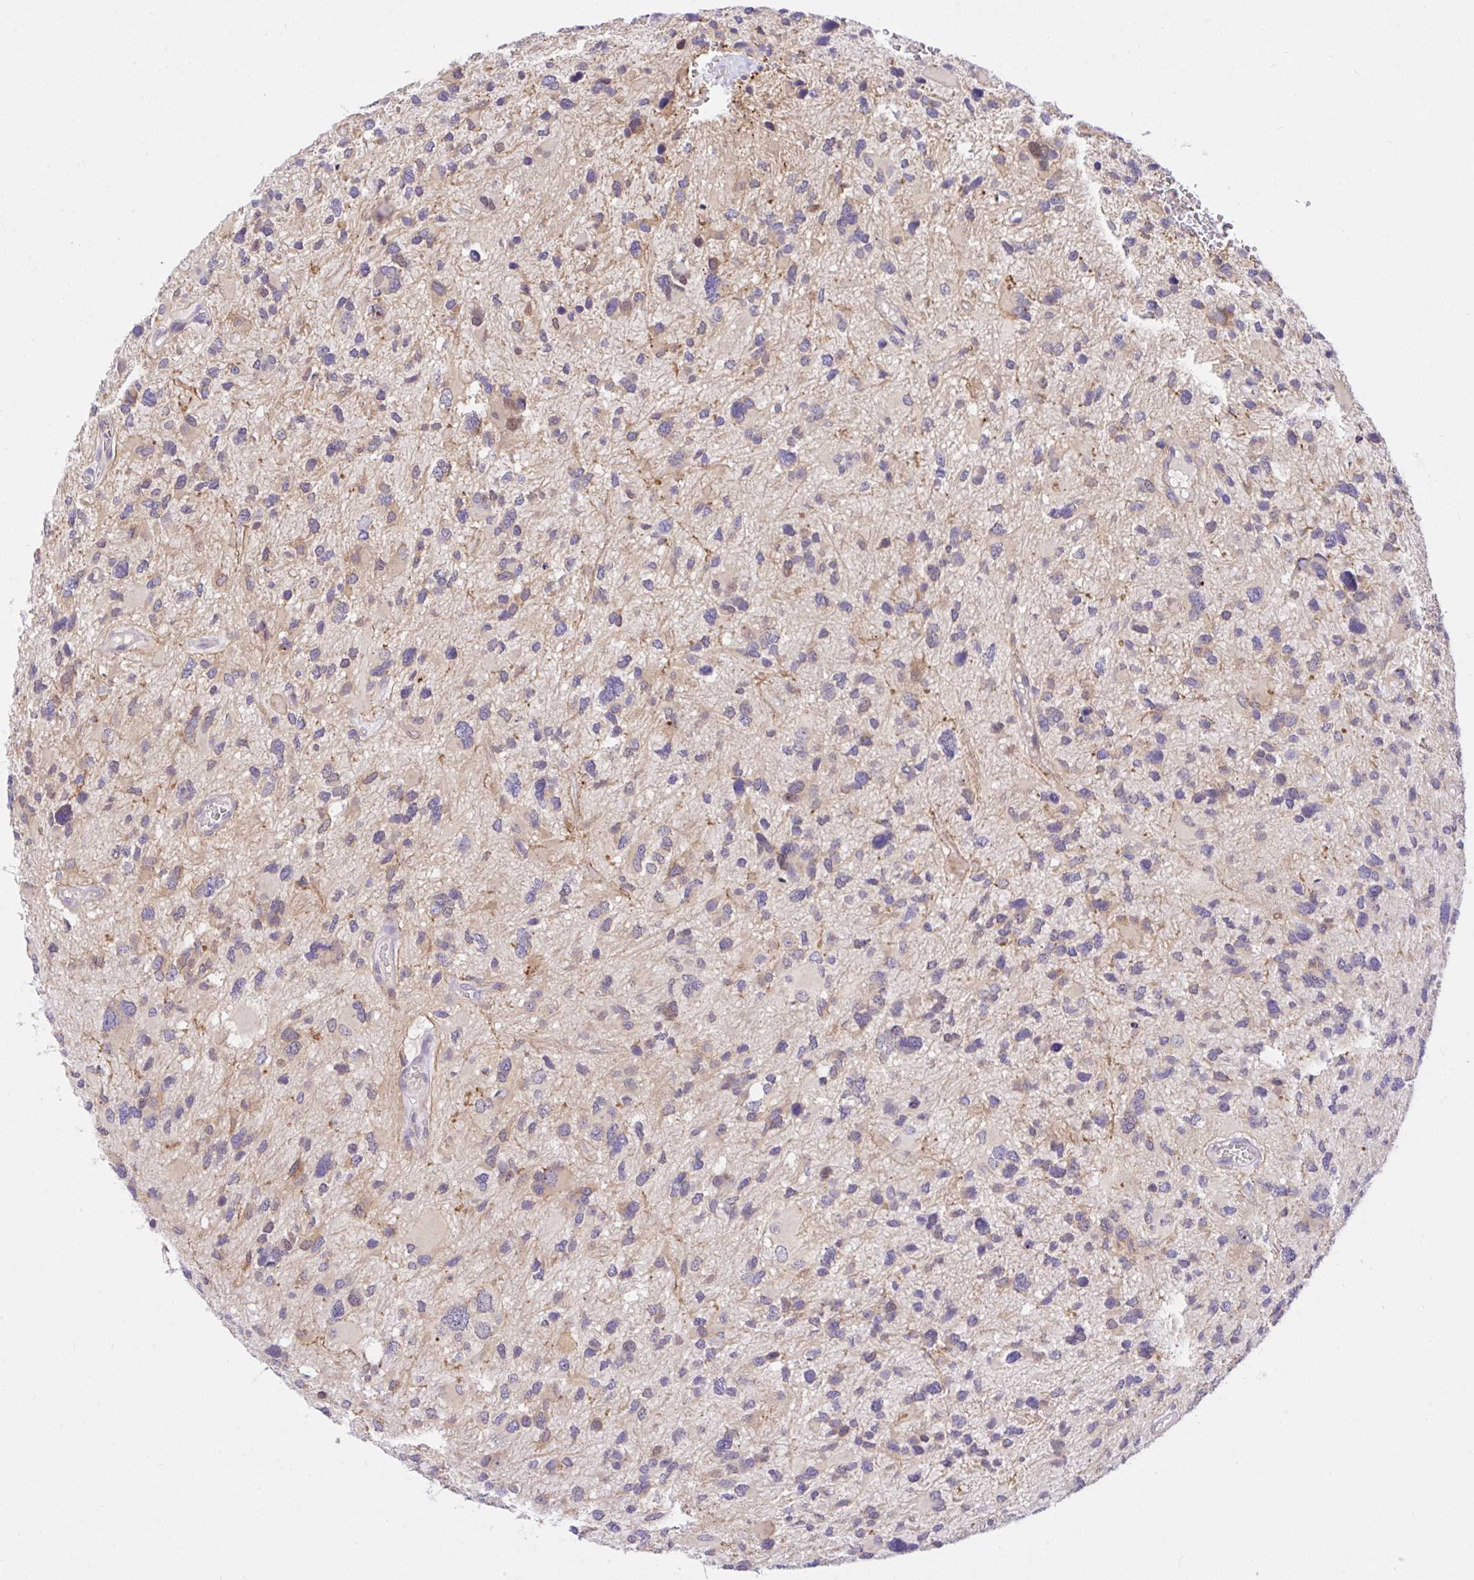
{"staining": {"intensity": "weak", "quantity": "25%-75%", "location": "cytoplasmic/membranous"}, "tissue": "glioma", "cell_type": "Tumor cells", "image_type": "cancer", "snomed": [{"axis": "morphology", "description": "Glioma, malignant, High grade"}, {"axis": "topography", "description": "Brain"}], "caption": "Brown immunohistochemical staining in high-grade glioma (malignant) demonstrates weak cytoplasmic/membranous positivity in about 25%-75% of tumor cells.", "gene": "TLN2", "patient": {"sex": "female", "age": 11}}